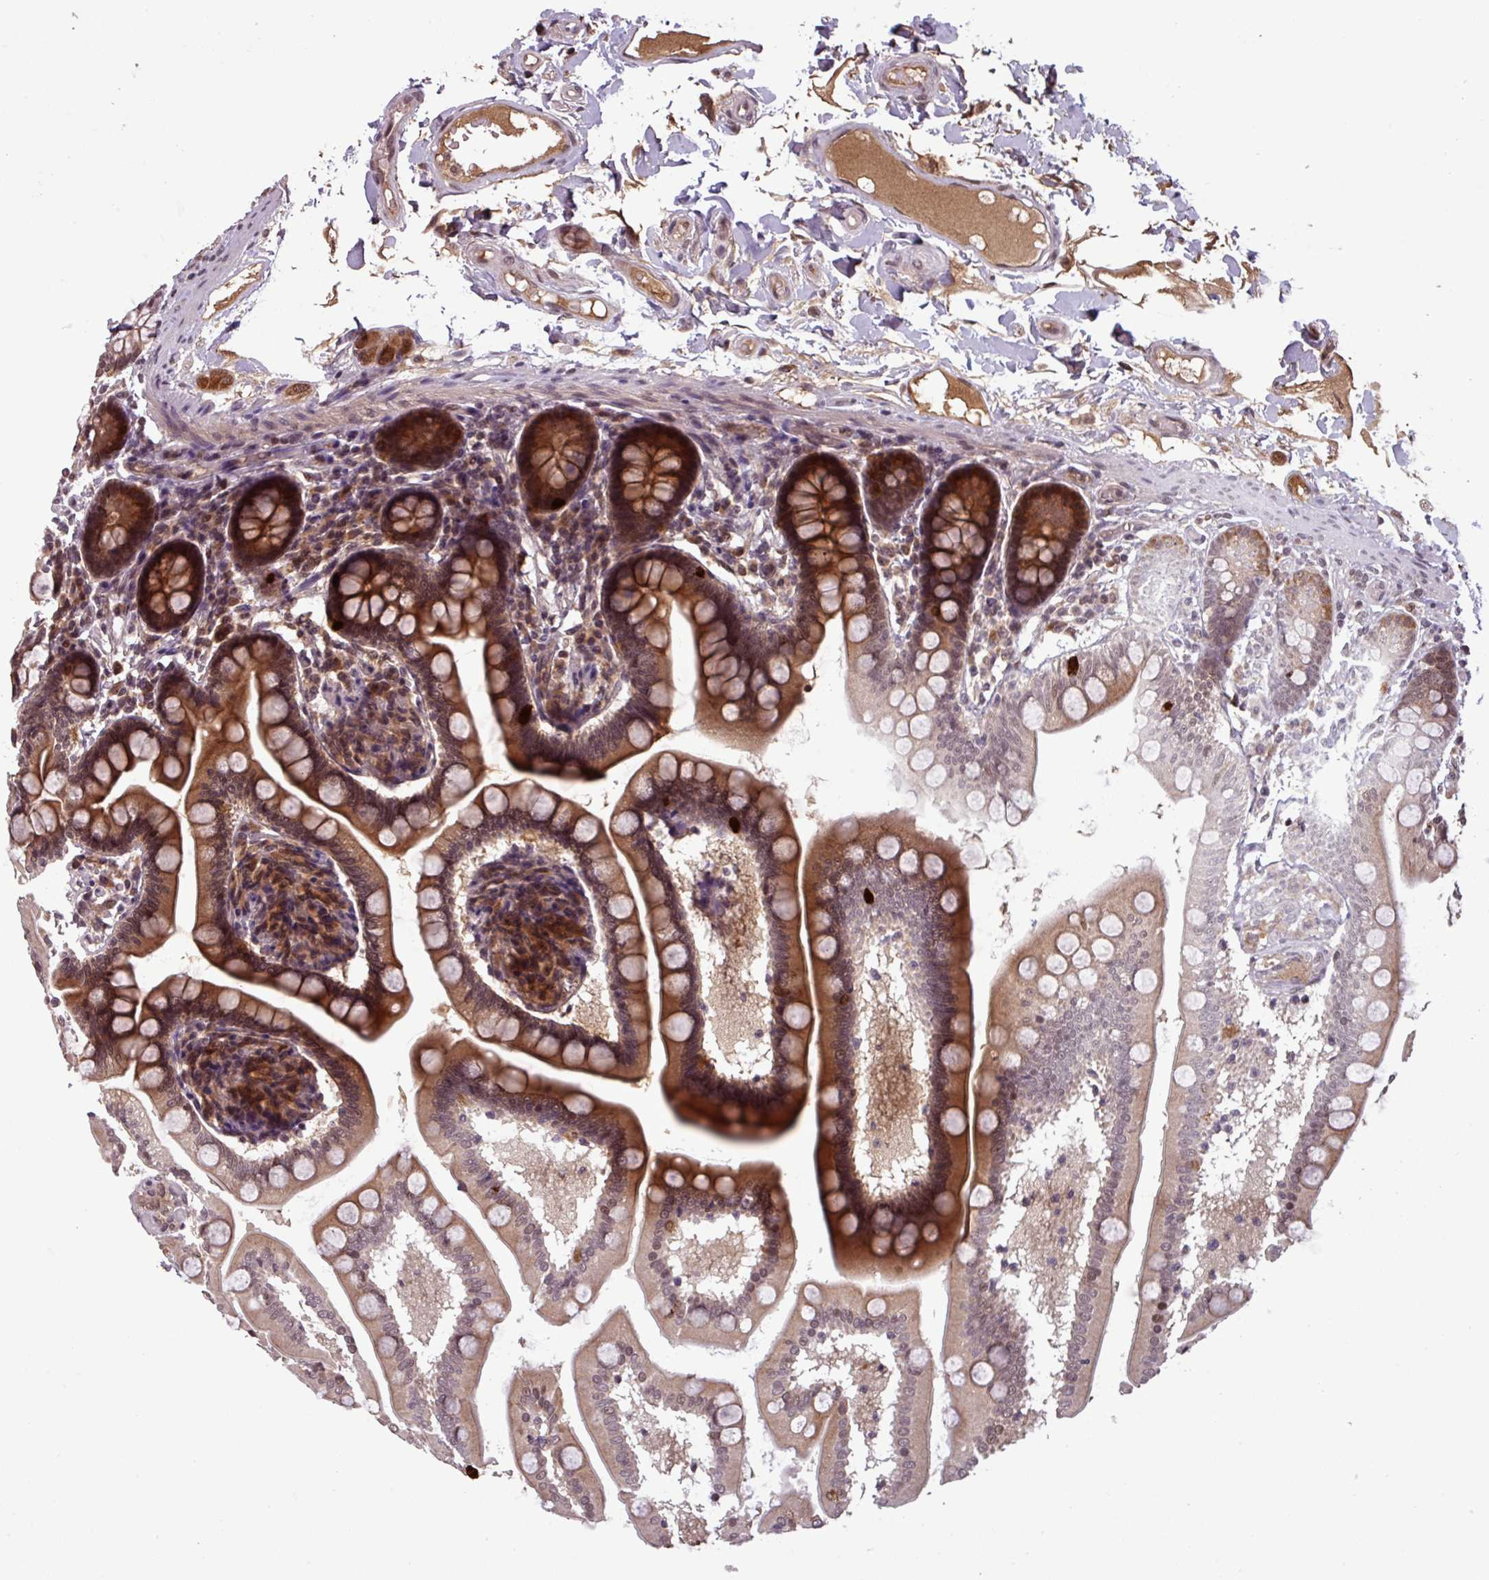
{"staining": {"intensity": "moderate", "quantity": ">75%", "location": "cytoplasmic/membranous,nuclear"}, "tissue": "small intestine", "cell_type": "Glandular cells", "image_type": "normal", "snomed": [{"axis": "morphology", "description": "Normal tissue, NOS"}, {"axis": "topography", "description": "Small intestine"}], "caption": "This image exhibits immunohistochemistry staining of benign human small intestine, with medium moderate cytoplasmic/membranous,nuclear staining in about >75% of glandular cells.", "gene": "NOB1", "patient": {"sex": "female", "age": 64}}